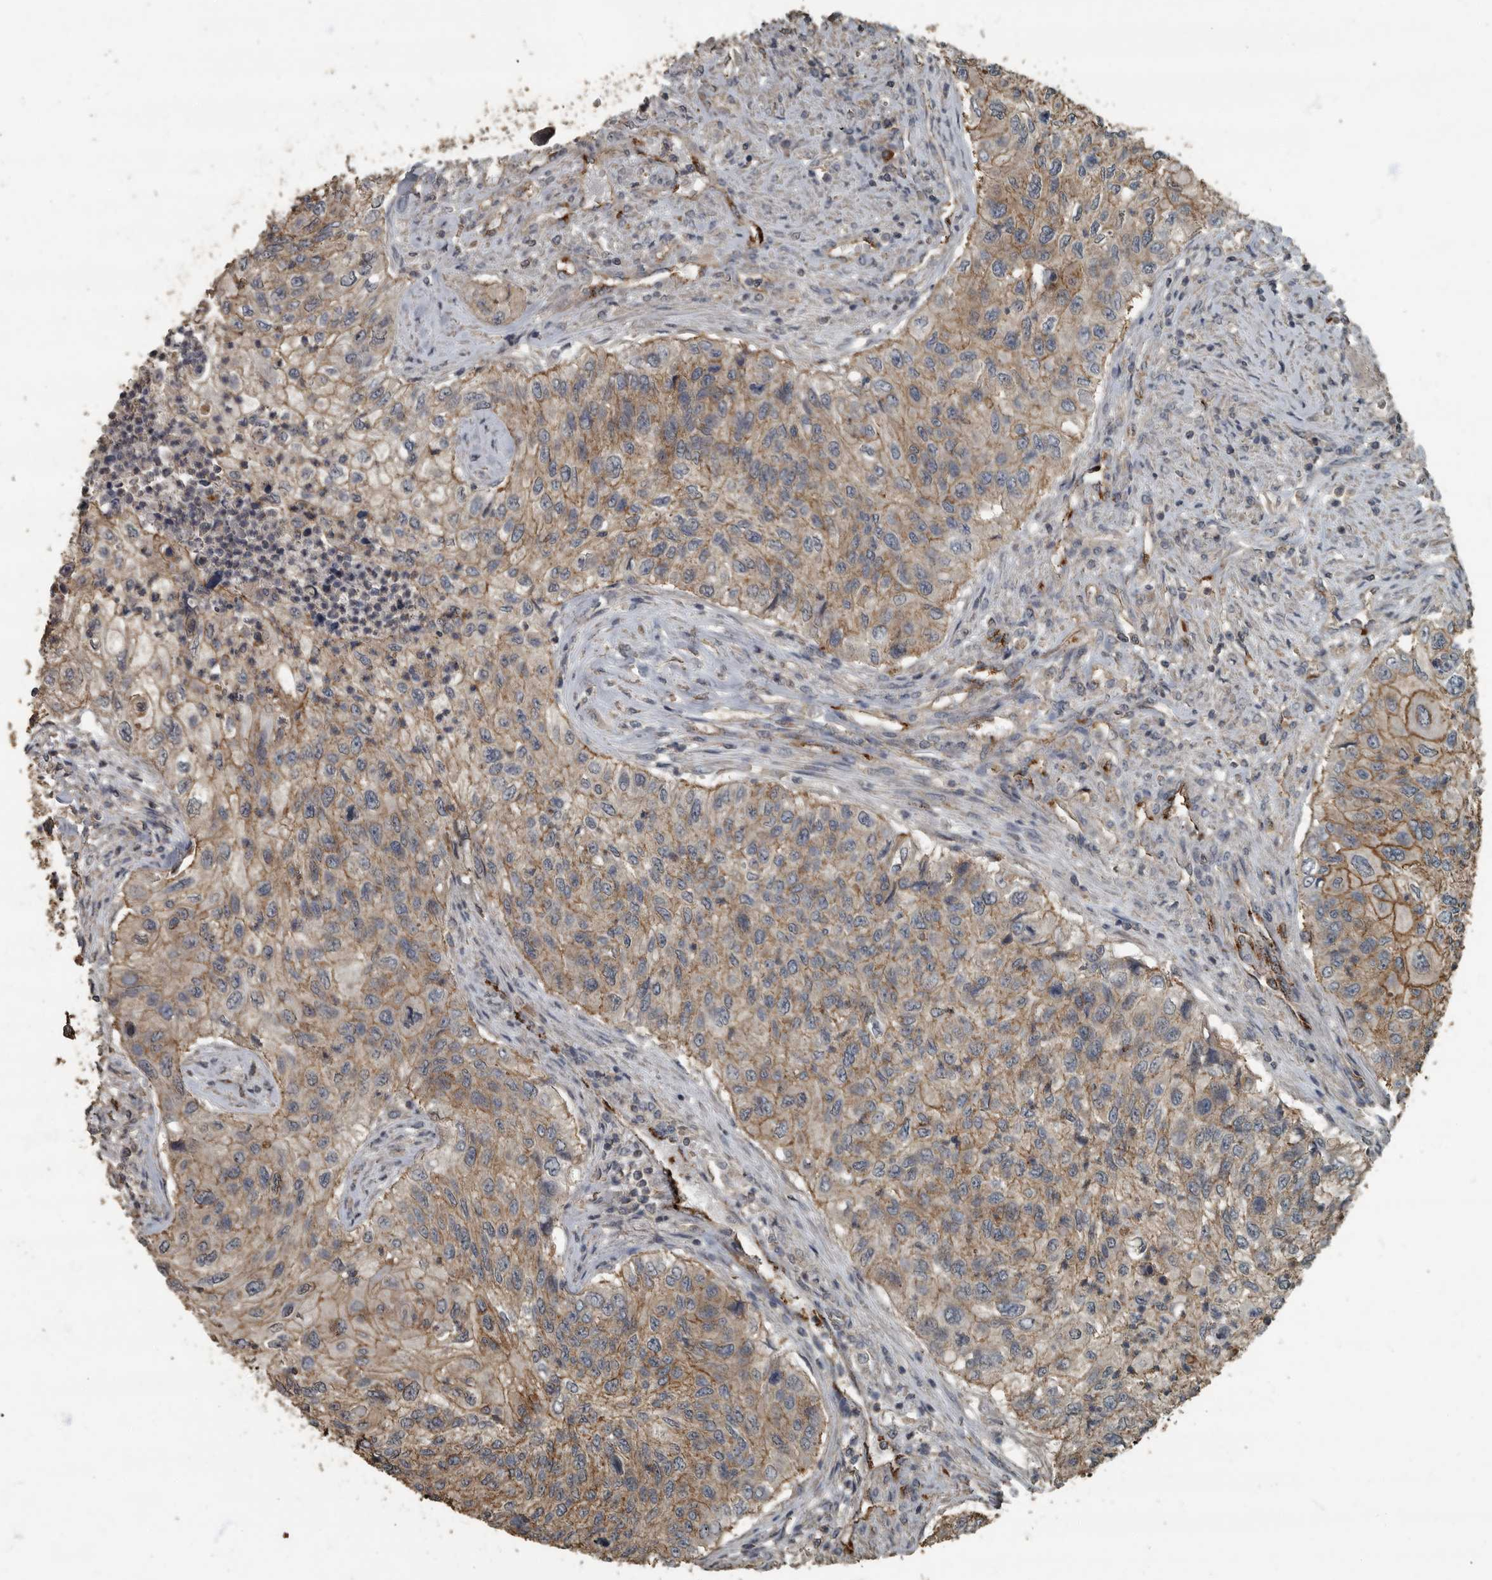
{"staining": {"intensity": "weak", "quantity": "25%-75%", "location": "cytoplasmic/membranous"}, "tissue": "urothelial cancer", "cell_type": "Tumor cells", "image_type": "cancer", "snomed": [{"axis": "morphology", "description": "Urothelial carcinoma, High grade"}, {"axis": "topography", "description": "Urinary bladder"}], "caption": "Brown immunohistochemical staining in human urothelial cancer demonstrates weak cytoplasmic/membranous expression in approximately 25%-75% of tumor cells.", "gene": "IL15RA", "patient": {"sex": "female", "age": 60}}